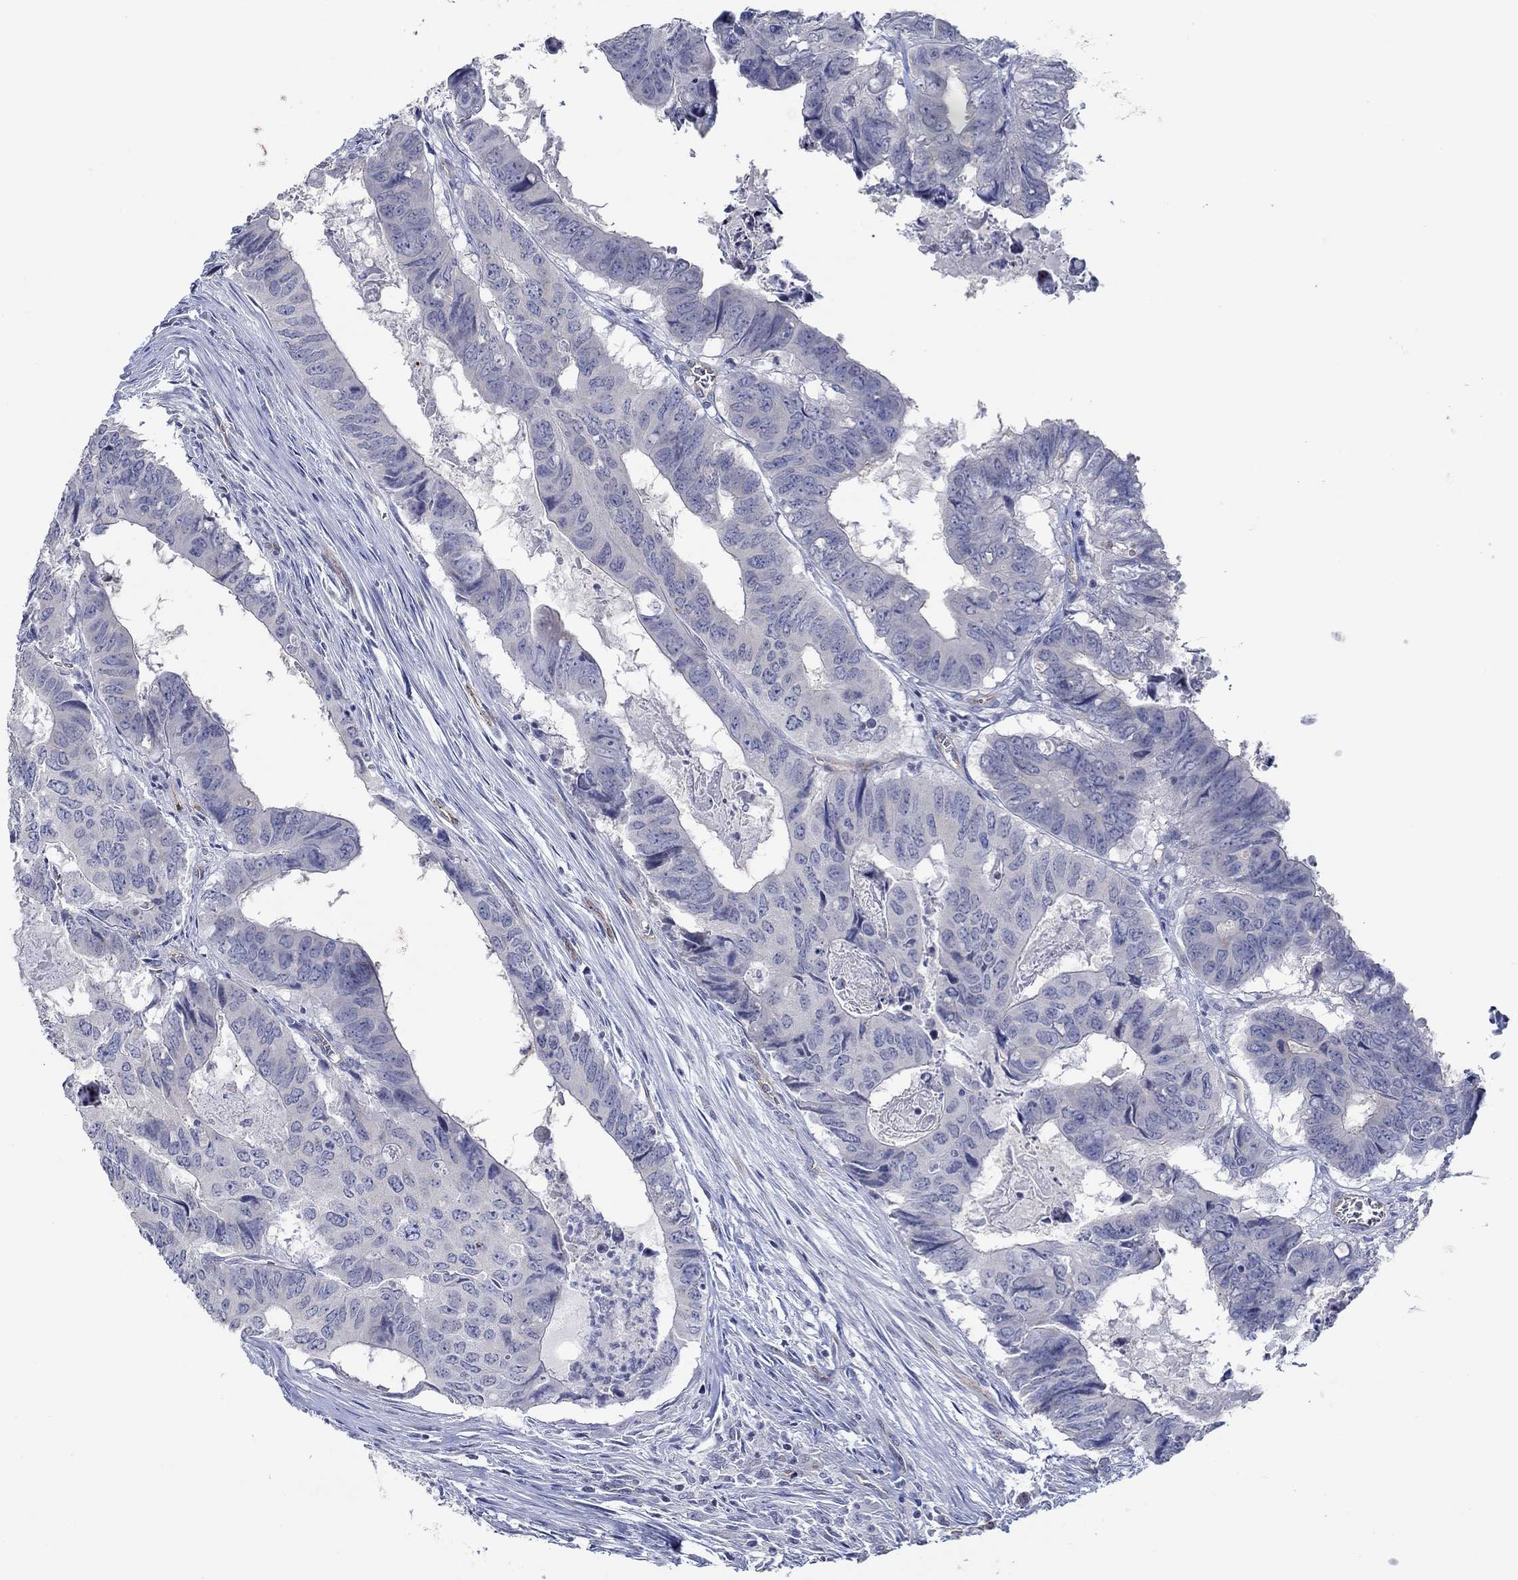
{"staining": {"intensity": "negative", "quantity": "none", "location": "none"}, "tissue": "colorectal cancer", "cell_type": "Tumor cells", "image_type": "cancer", "snomed": [{"axis": "morphology", "description": "Adenocarcinoma, NOS"}, {"axis": "topography", "description": "Colon"}], "caption": "This is an immunohistochemistry image of colorectal cancer. There is no expression in tumor cells.", "gene": "GJA5", "patient": {"sex": "male", "age": 79}}